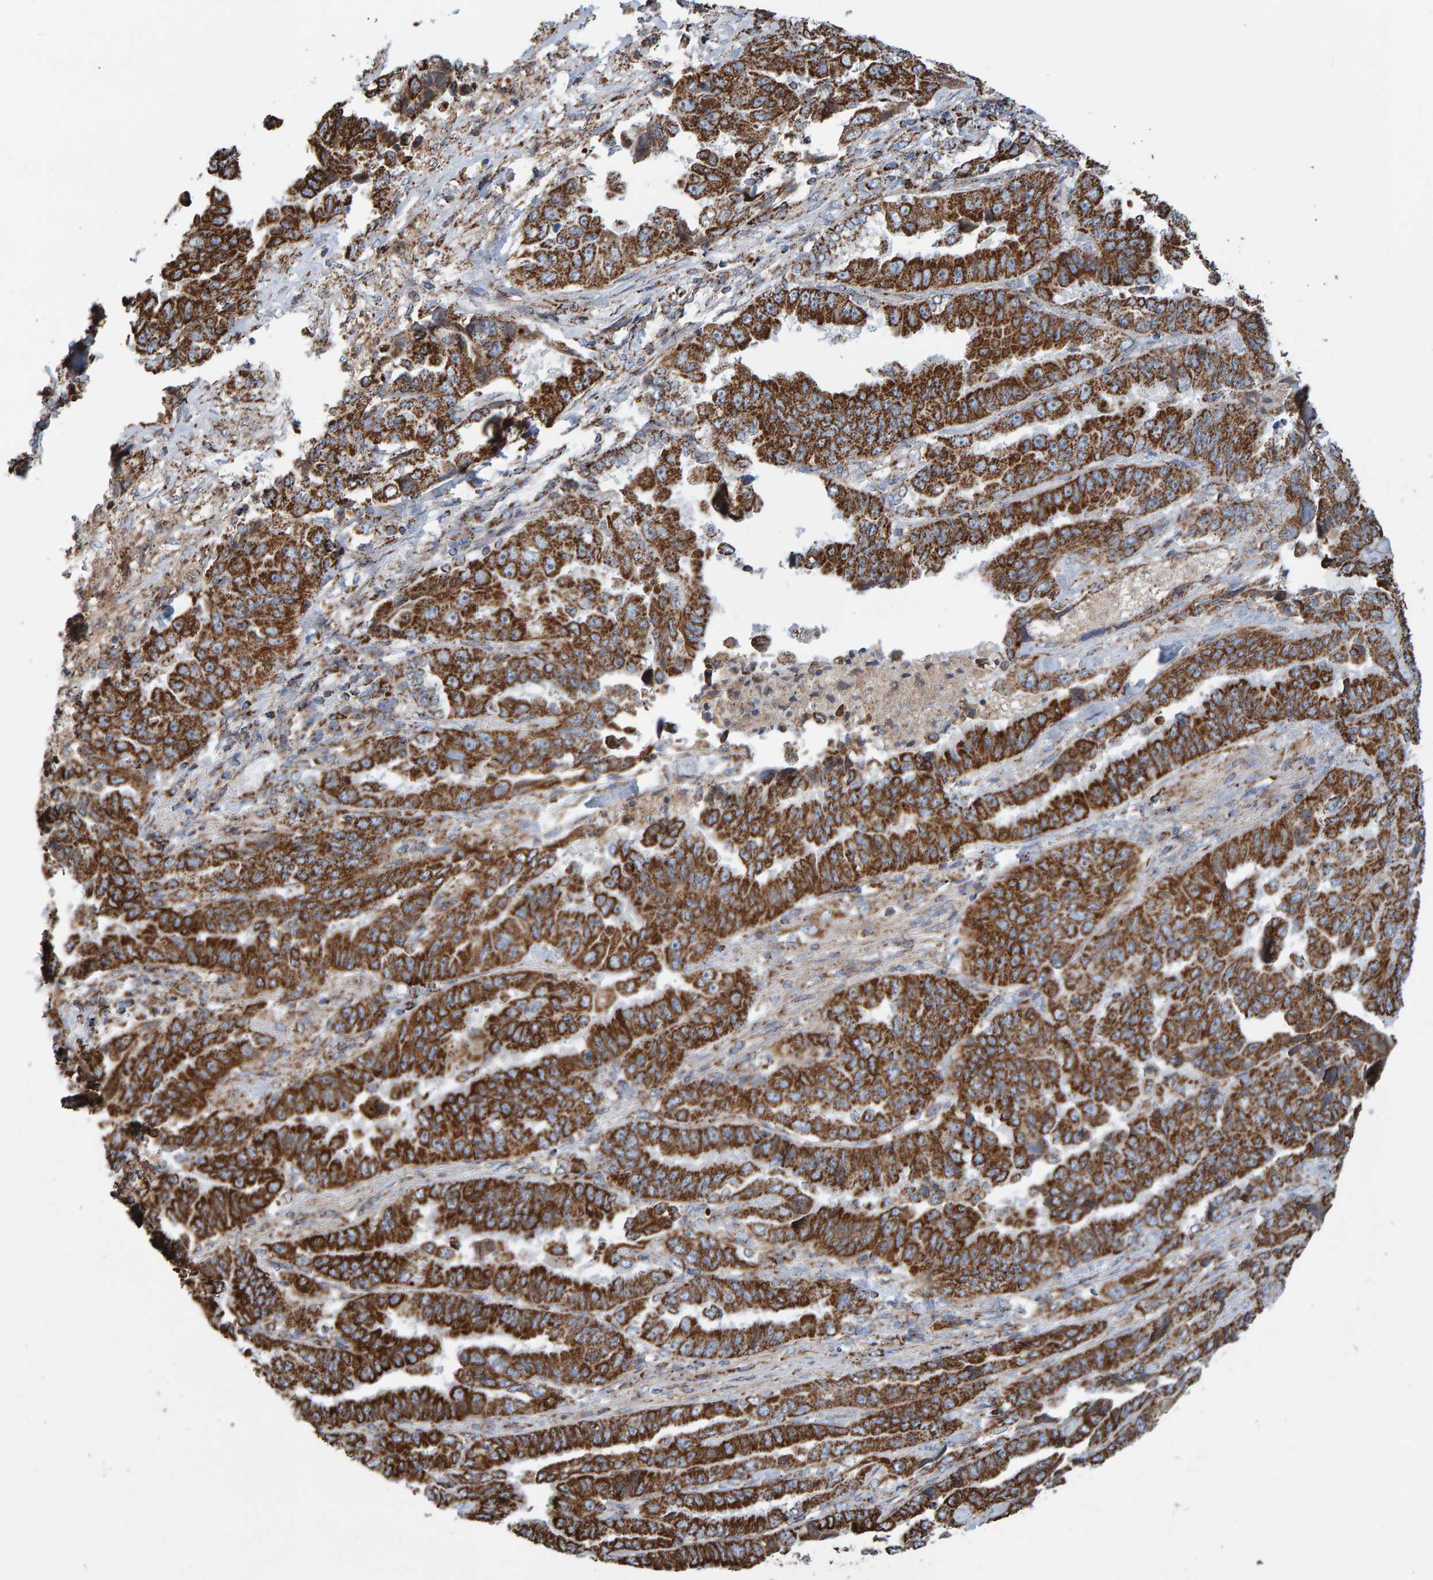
{"staining": {"intensity": "strong", "quantity": ">75%", "location": "cytoplasmic/membranous"}, "tissue": "lung cancer", "cell_type": "Tumor cells", "image_type": "cancer", "snomed": [{"axis": "morphology", "description": "Adenocarcinoma, NOS"}, {"axis": "topography", "description": "Lung"}], "caption": "Lung cancer tissue exhibits strong cytoplasmic/membranous expression in about >75% of tumor cells, visualized by immunohistochemistry.", "gene": "MRPL45", "patient": {"sex": "female", "age": 51}}